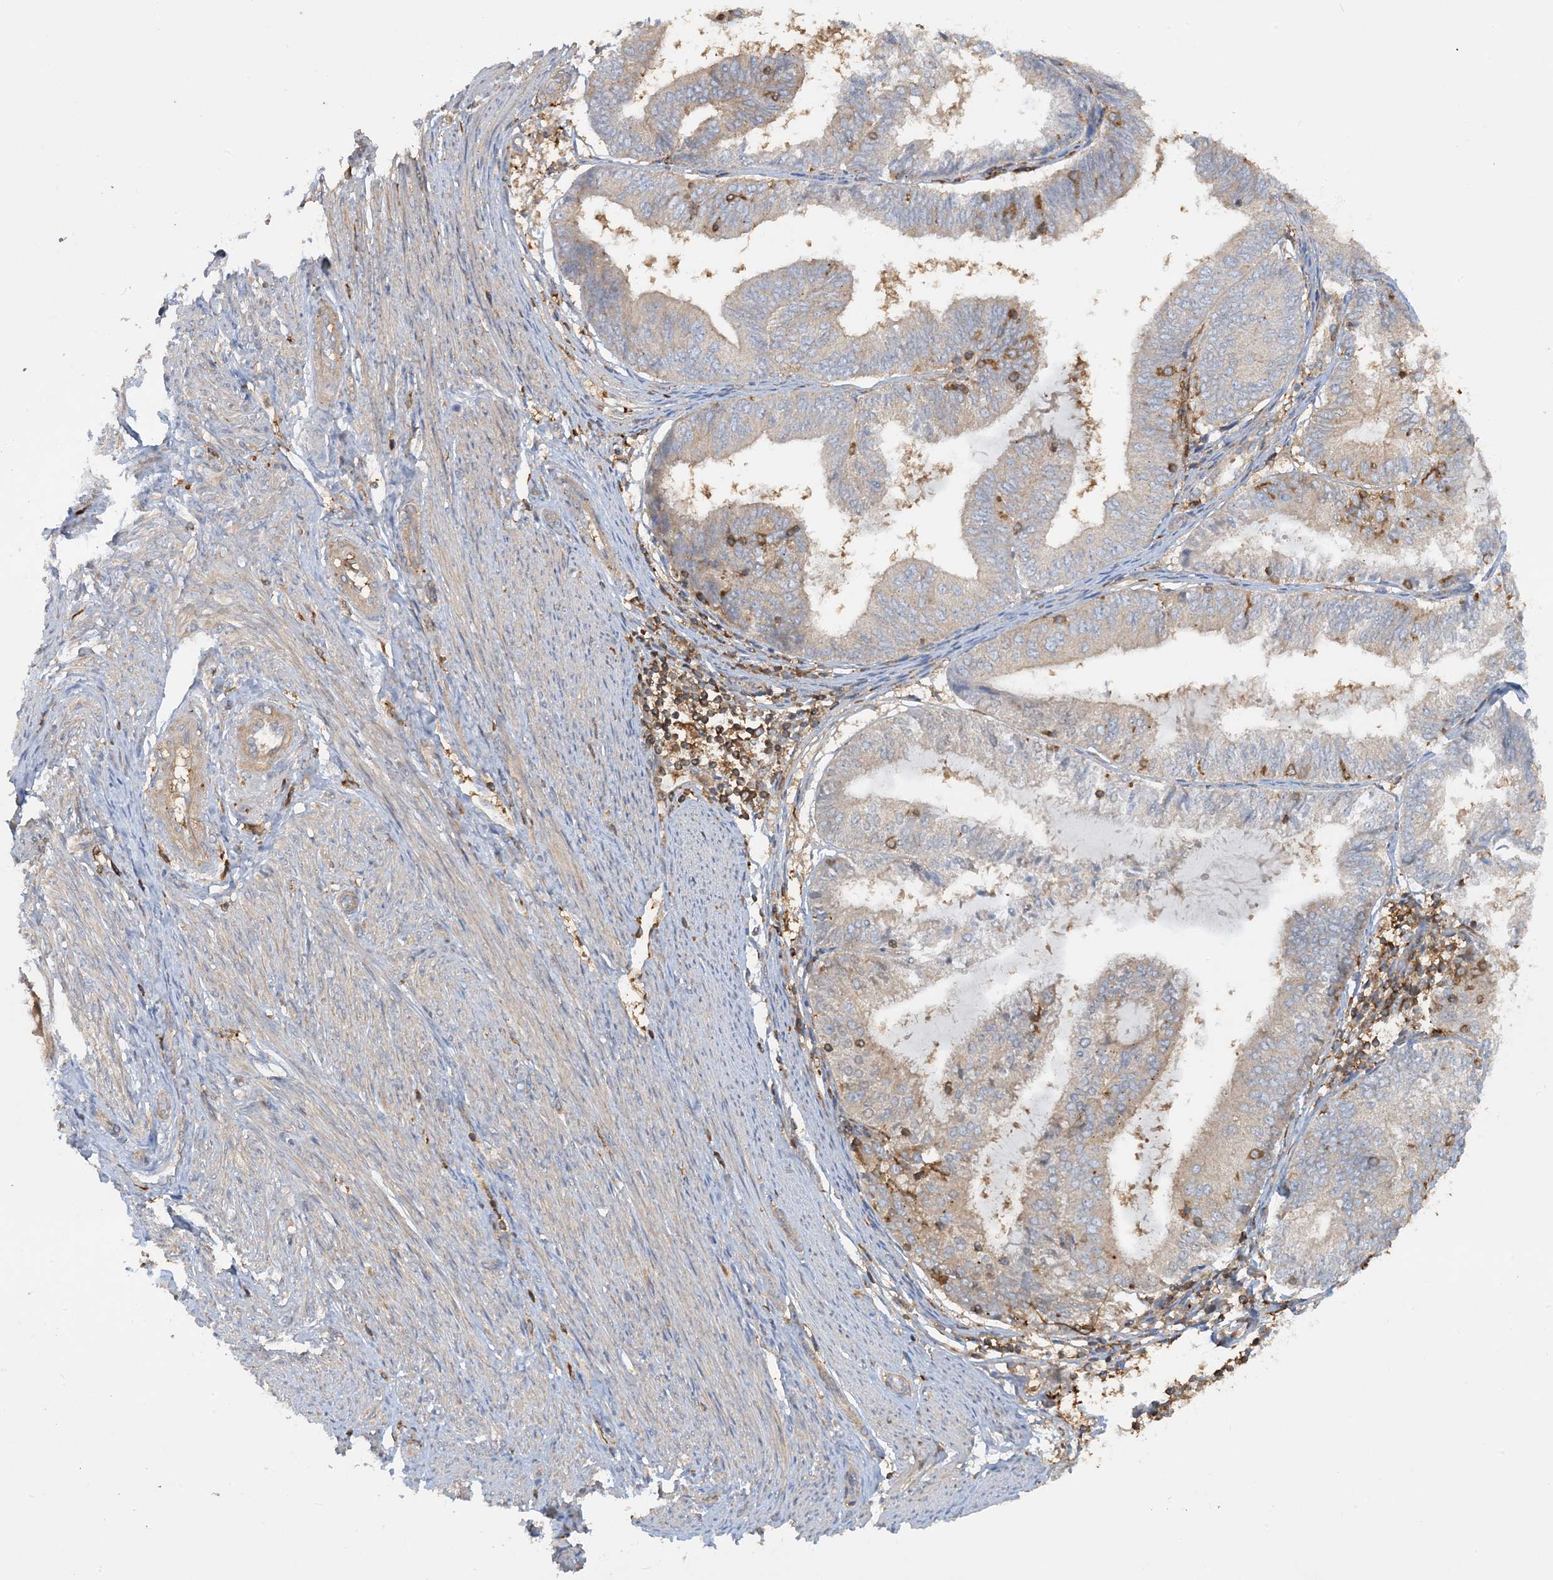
{"staining": {"intensity": "weak", "quantity": "<25%", "location": "cytoplasmic/membranous"}, "tissue": "endometrial cancer", "cell_type": "Tumor cells", "image_type": "cancer", "snomed": [{"axis": "morphology", "description": "Adenocarcinoma, NOS"}, {"axis": "topography", "description": "Endometrium"}], "caption": "Tumor cells are negative for brown protein staining in endometrial cancer (adenocarcinoma).", "gene": "SFMBT2", "patient": {"sex": "female", "age": 81}}